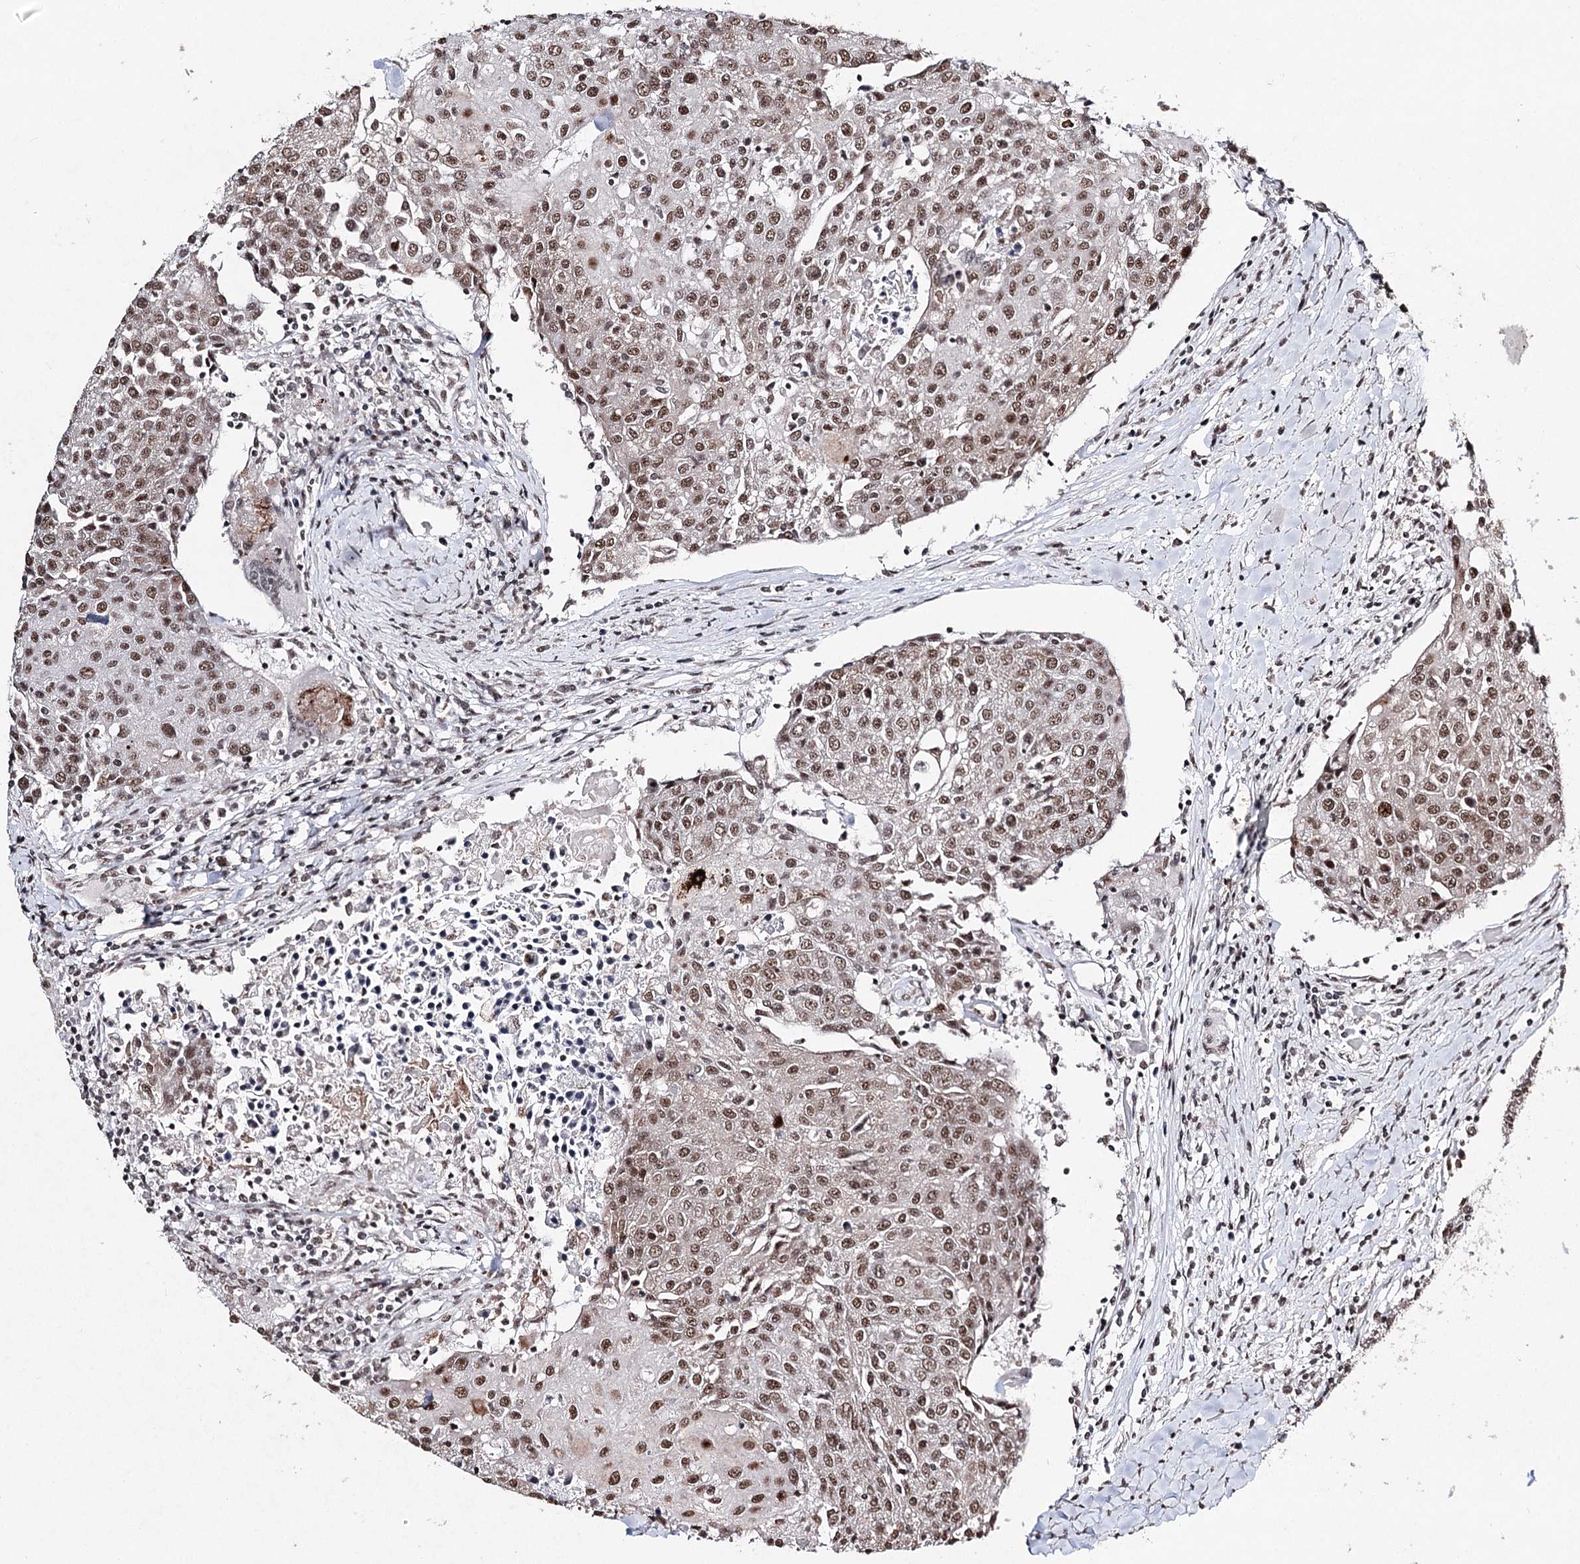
{"staining": {"intensity": "moderate", "quantity": ">75%", "location": "nuclear"}, "tissue": "urothelial cancer", "cell_type": "Tumor cells", "image_type": "cancer", "snomed": [{"axis": "morphology", "description": "Urothelial carcinoma, High grade"}, {"axis": "topography", "description": "Urinary bladder"}], "caption": "This image shows immunohistochemistry staining of urothelial carcinoma (high-grade), with medium moderate nuclear positivity in approximately >75% of tumor cells.", "gene": "PDCD4", "patient": {"sex": "female", "age": 85}}